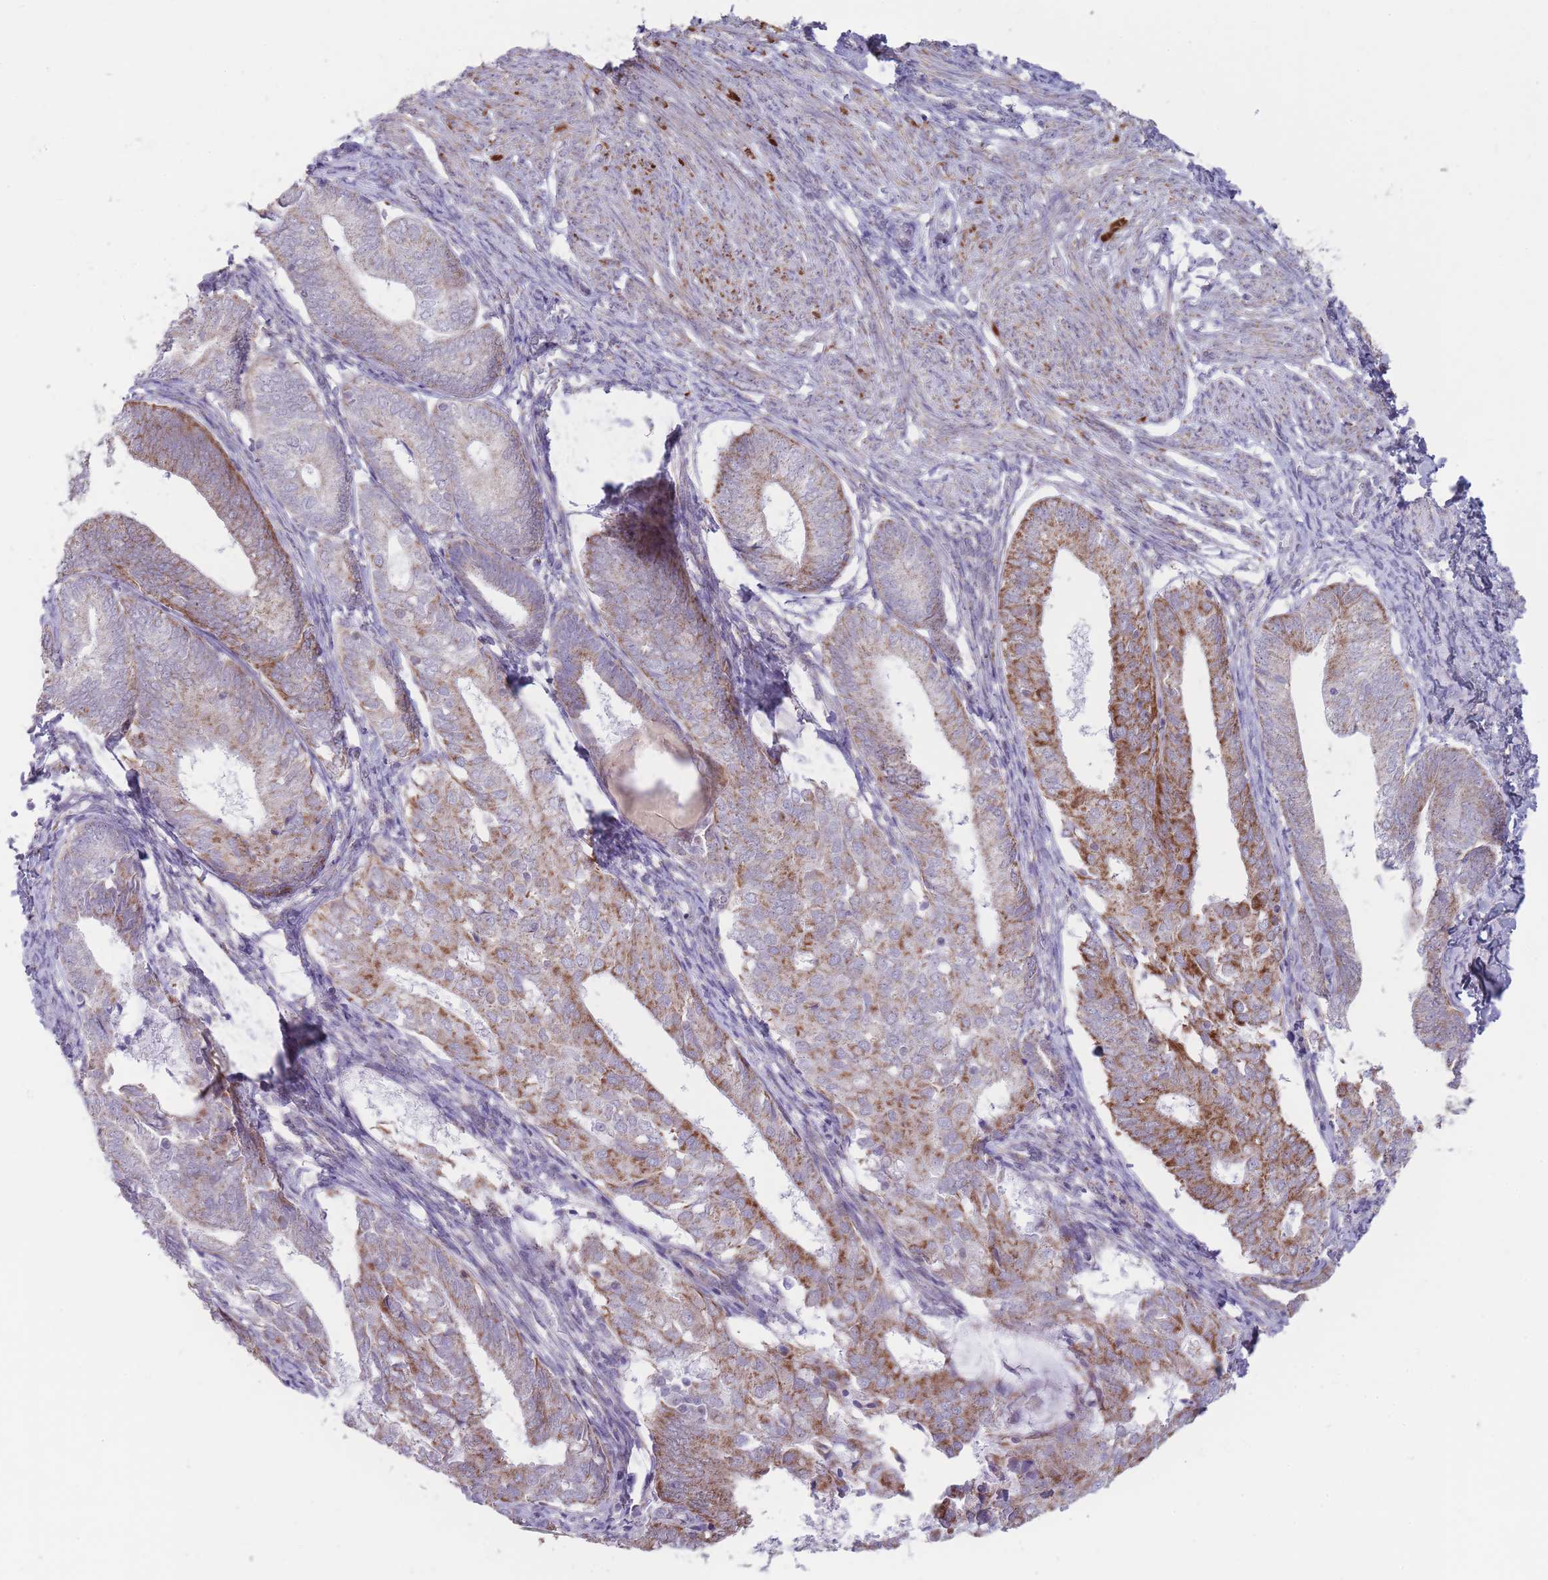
{"staining": {"intensity": "strong", "quantity": "25%-75%", "location": "cytoplasmic/membranous"}, "tissue": "endometrial cancer", "cell_type": "Tumor cells", "image_type": "cancer", "snomed": [{"axis": "morphology", "description": "Adenocarcinoma, NOS"}, {"axis": "topography", "description": "Endometrium"}], "caption": "Immunohistochemical staining of endometrial cancer (adenocarcinoma) shows high levels of strong cytoplasmic/membranous positivity in about 25%-75% of tumor cells.", "gene": "ZBTB24", "patient": {"sex": "female", "age": 87}}